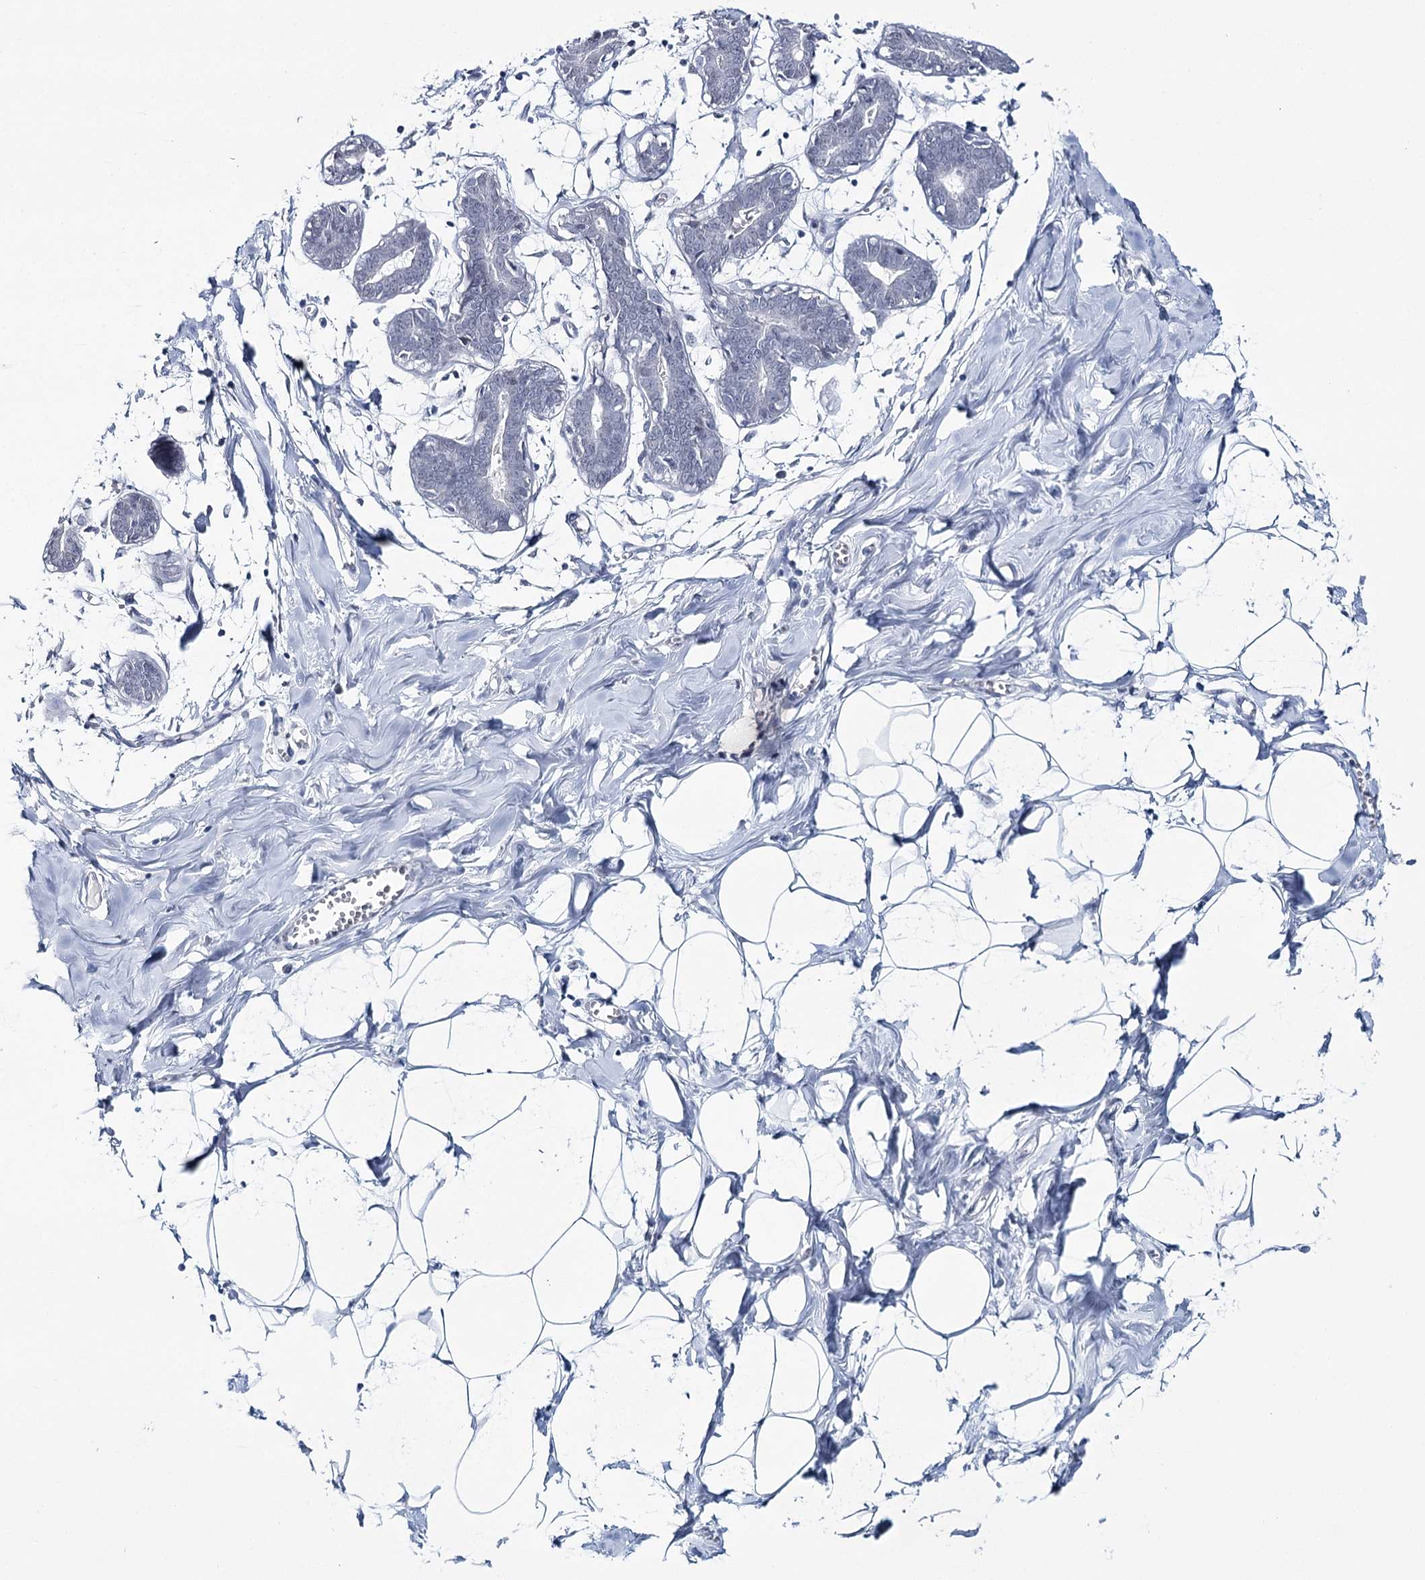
{"staining": {"intensity": "negative", "quantity": "none", "location": "none"}, "tissue": "breast", "cell_type": "Adipocytes", "image_type": "normal", "snomed": [{"axis": "morphology", "description": "Normal tissue, NOS"}, {"axis": "topography", "description": "Breast"}], "caption": "High power microscopy histopathology image of an immunohistochemistry photomicrograph of benign breast, revealing no significant positivity in adipocytes. (Stains: DAB (3,3'-diaminobenzidine) immunohistochemistry (IHC) with hematoxylin counter stain, Microscopy: brightfield microscopy at high magnification).", "gene": "ZC3H8", "patient": {"sex": "female", "age": 27}}